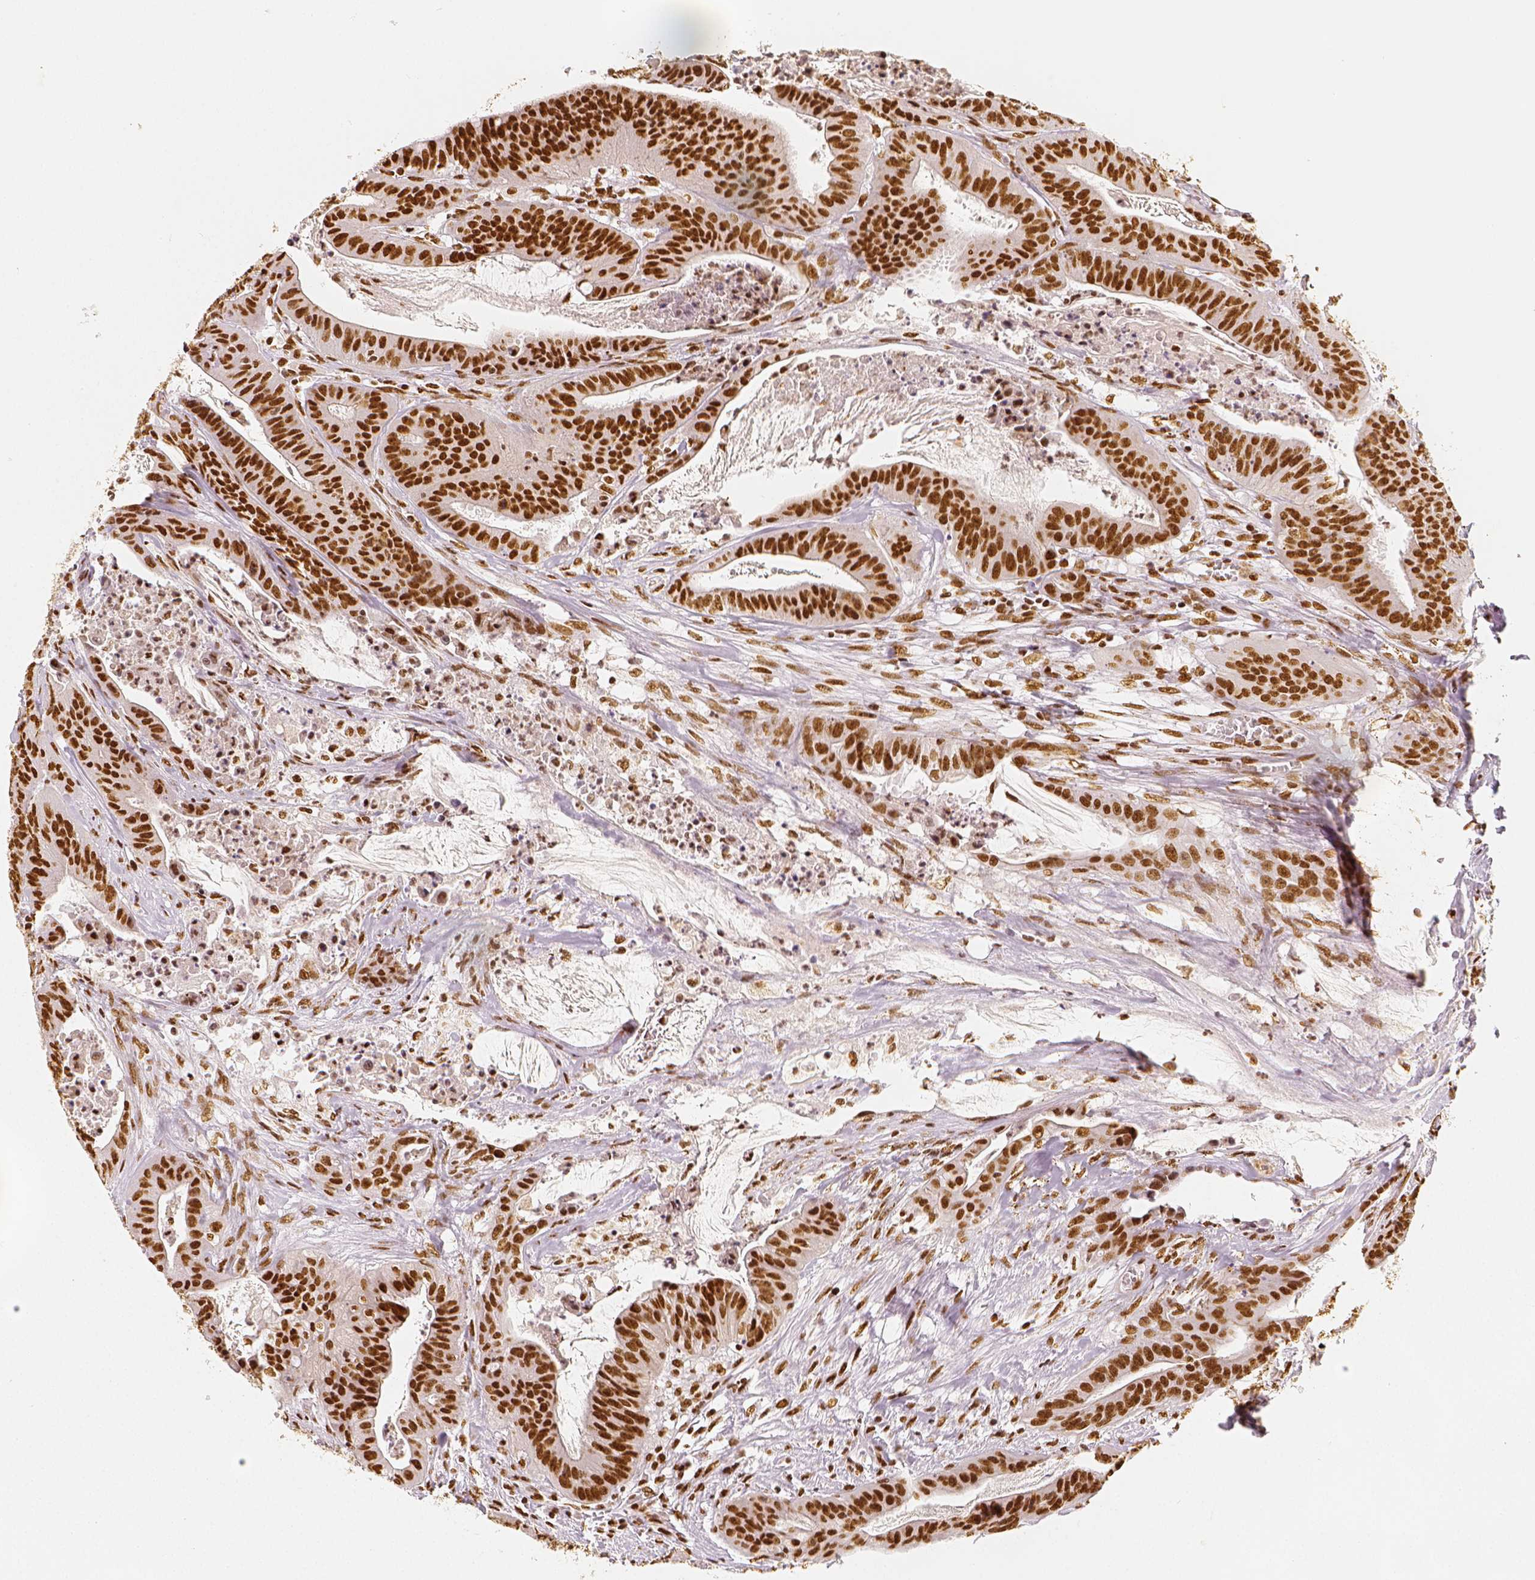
{"staining": {"intensity": "strong", "quantity": ">75%", "location": "nuclear"}, "tissue": "colorectal cancer", "cell_type": "Tumor cells", "image_type": "cancer", "snomed": [{"axis": "morphology", "description": "Adenocarcinoma, NOS"}, {"axis": "topography", "description": "Colon"}], "caption": "Adenocarcinoma (colorectal) was stained to show a protein in brown. There is high levels of strong nuclear positivity in about >75% of tumor cells.", "gene": "KDM5B", "patient": {"sex": "male", "age": 33}}